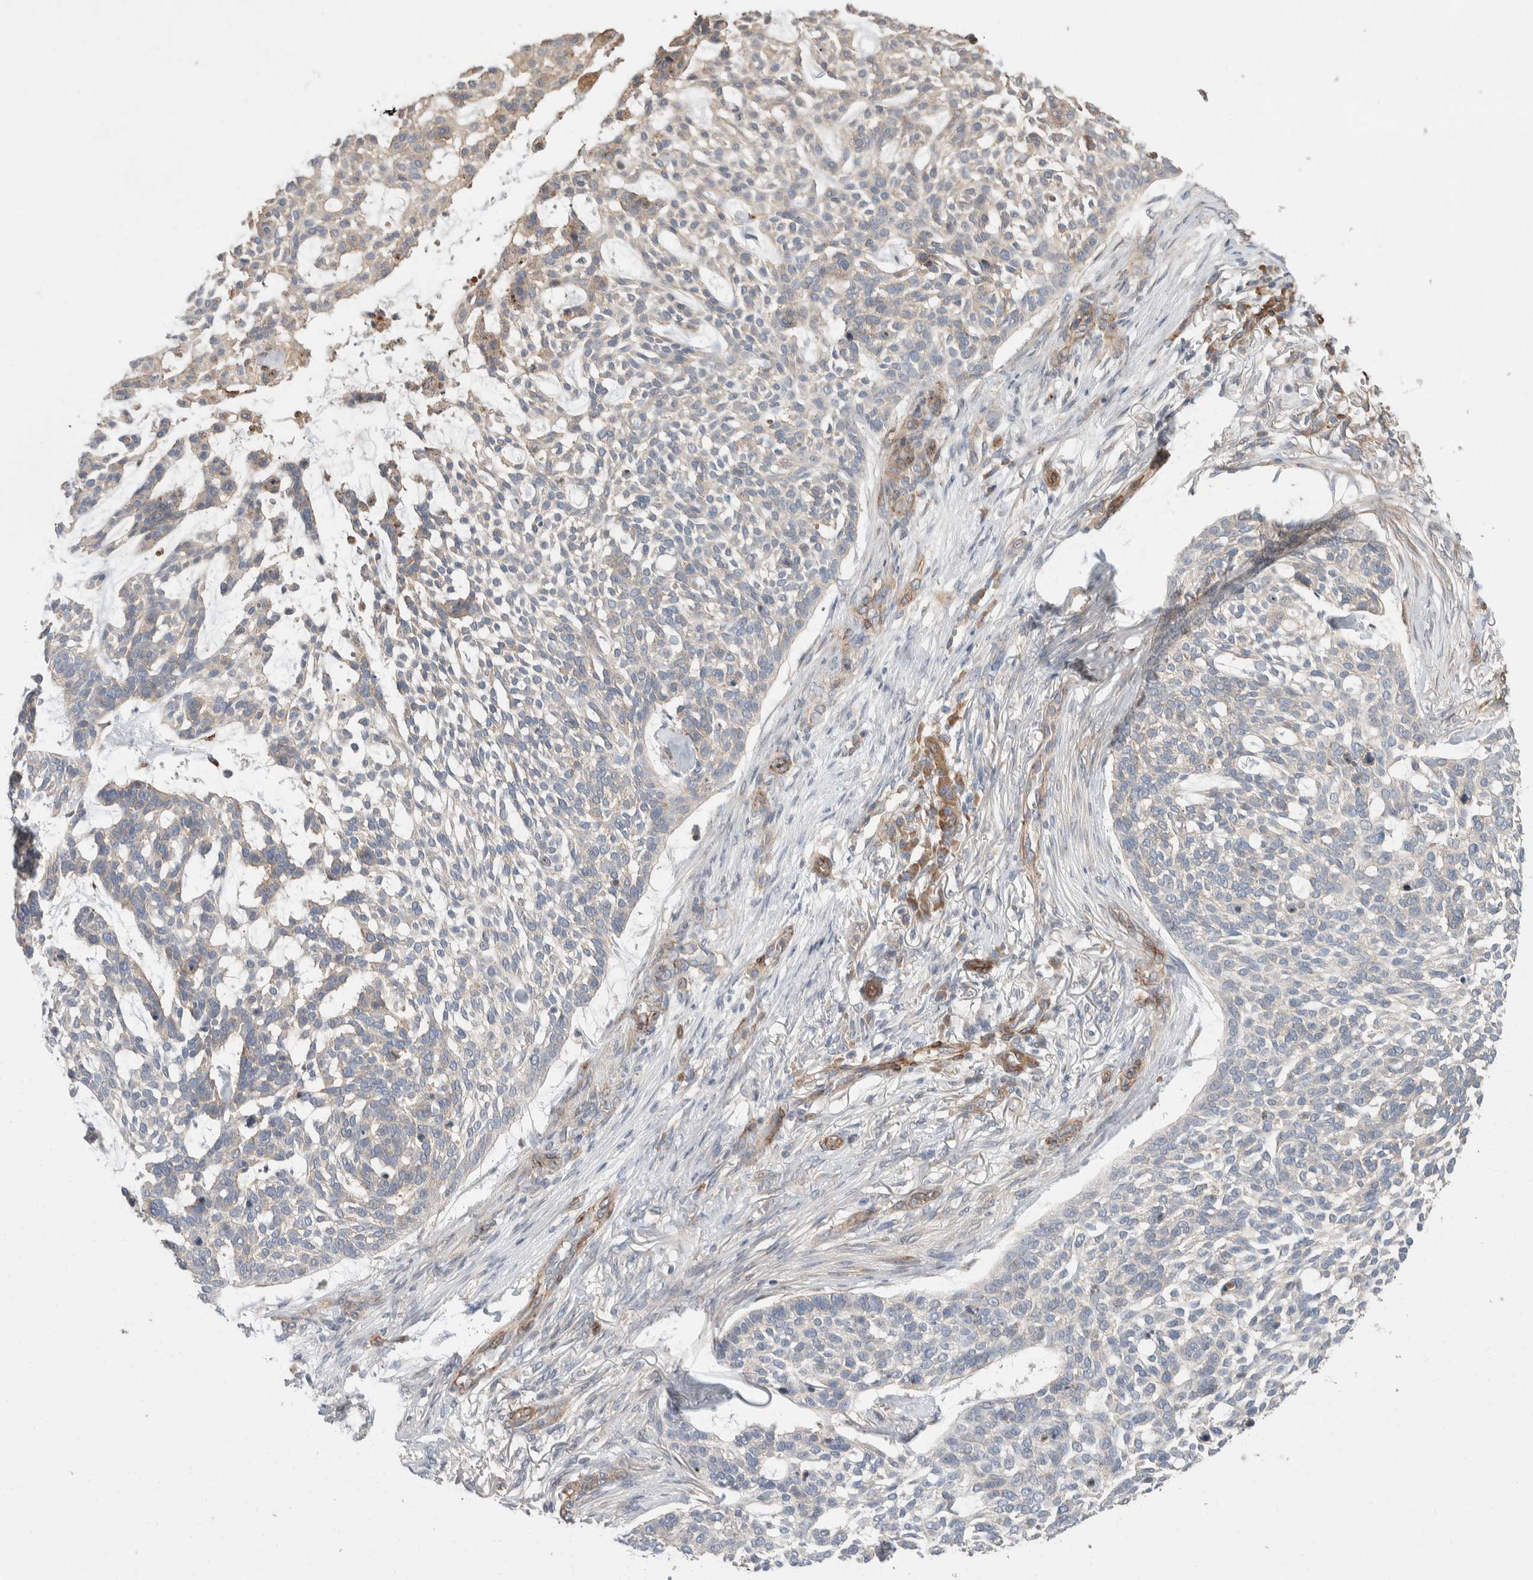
{"staining": {"intensity": "negative", "quantity": "none", "location": "none"}, "tissue": "skin cancer", "cell_type": "Tumor cells", "image_type": "cancer", "snomed": [{"axis": "morphology", "description": "Basal cell carcinoma"}, {"axis": "topography", "description": "Skin"}], "caption": "Immunohistochemical staining of skin cancer exhibits no significant positivity in tumor cells. Nuclei are stained in blue.", "gene": "ERC1", "patient": {"sex": "female", "age": 64}}